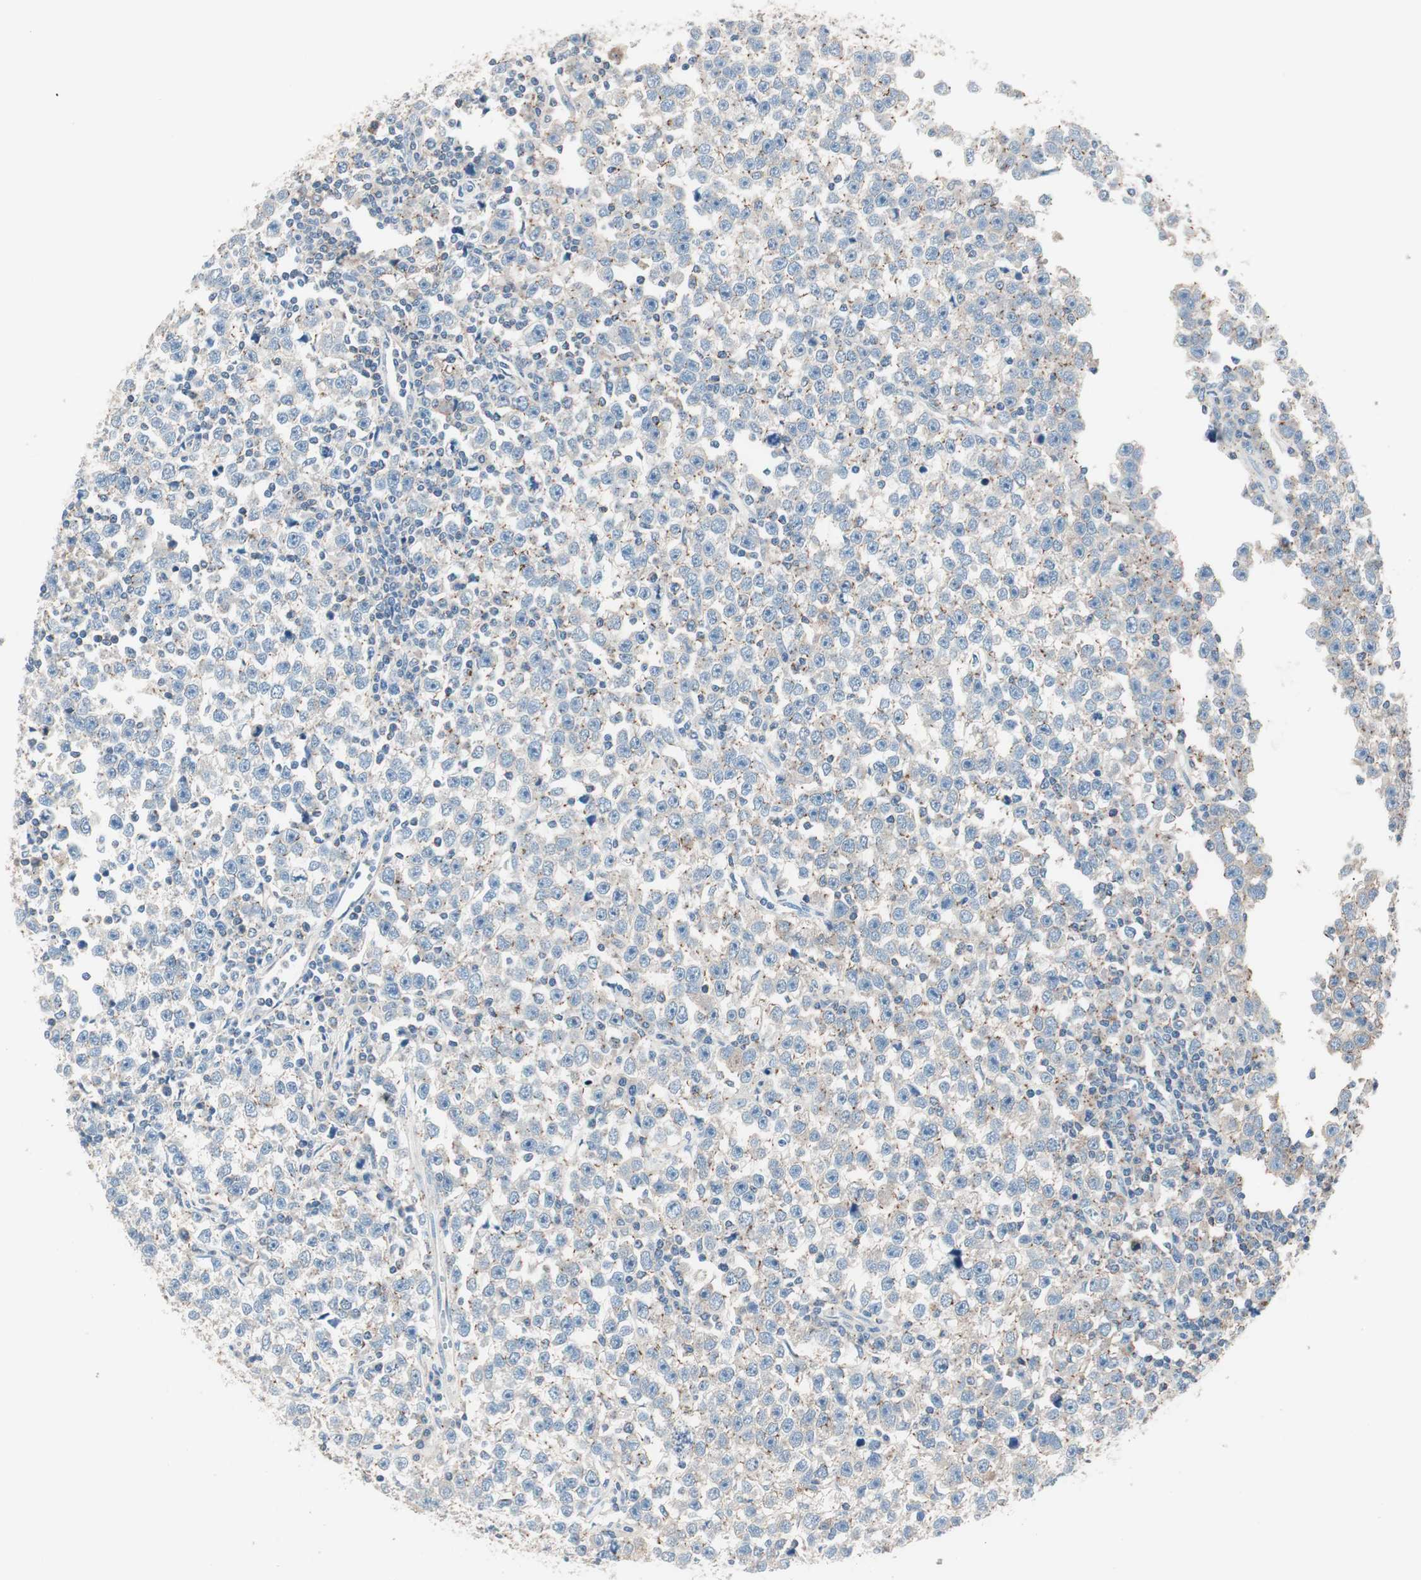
{"staining": {"intensity": "weak", "quantity": "25%-75%", "location": "cytoplasmic/membranous"}, "tissue": "testis cancer", "cell_type": "Tumor cells", "image_type": "cancer", "snomed": [{"axis": "morphology", "description": "Seminoma, NOS"}, {"axis": "topography", "description": "Testis"}], "caption": "Immunohistochemical staining of testis cancer displays low levels of weak cytoplasmic/membranous staining in about 25%-75% of tumor cells. (DAB = brown stain, brightfield microscopy at high magnification).", "gene": "RAD54B", "patient": {"sex": "male", "age": 43}}